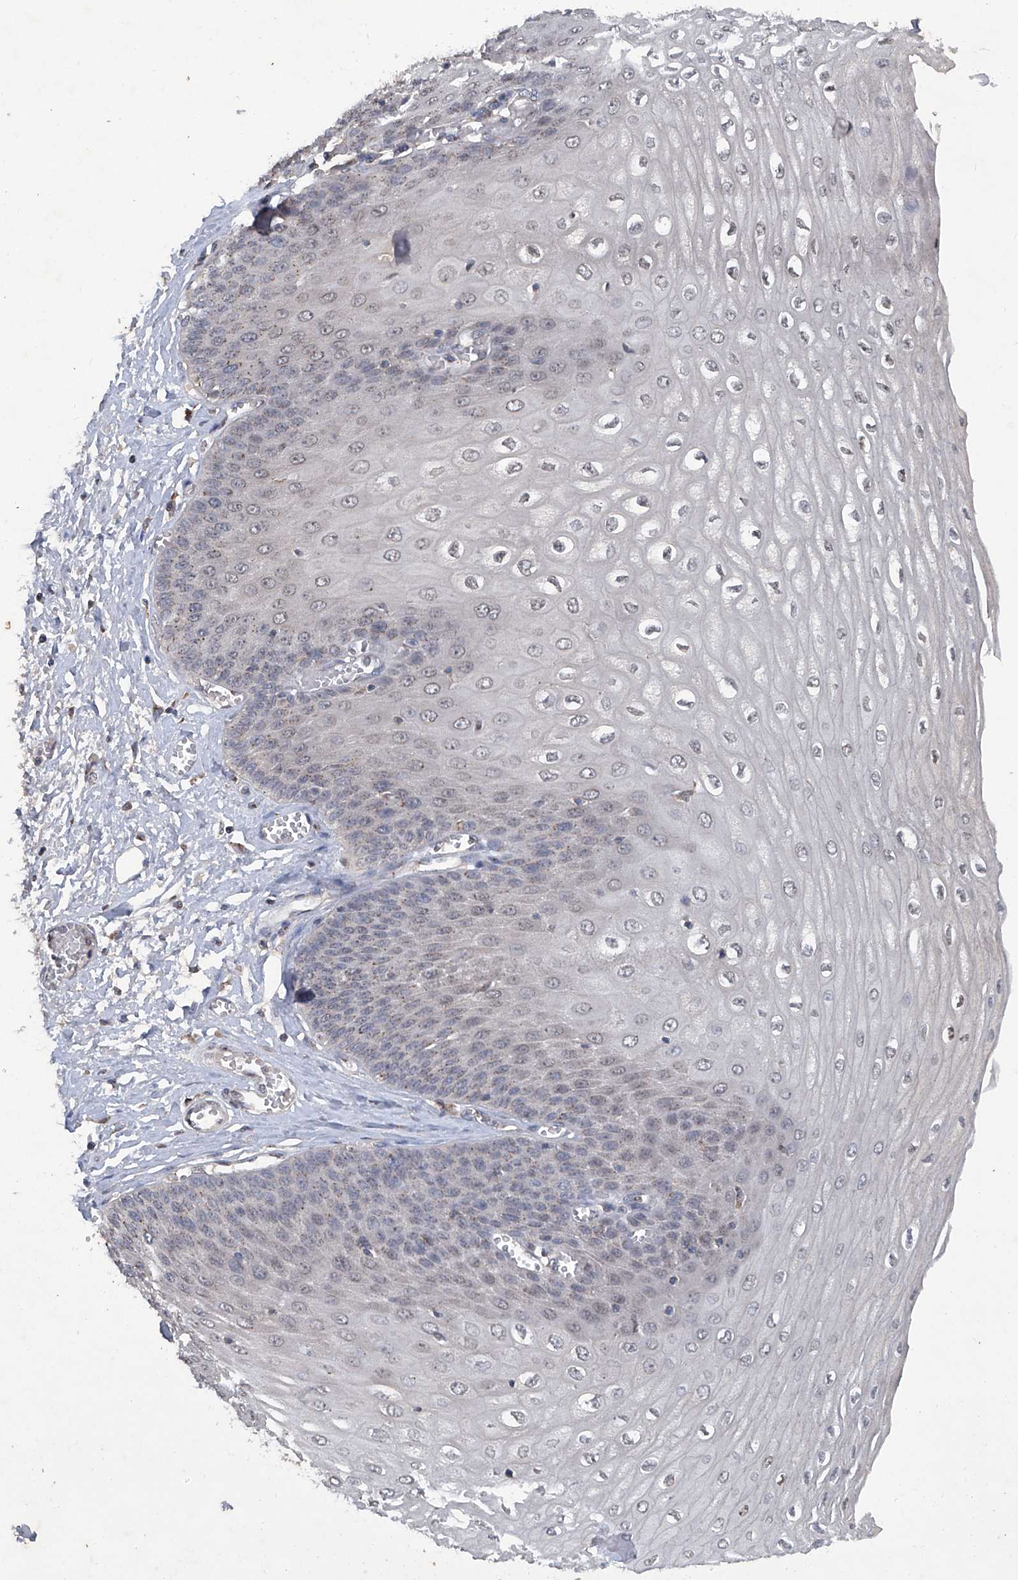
{"staining": {"intensity": "negative", "quantity": "none", "location": "none"}, "tissue": "esophagus", "cell_type": "Squamous epithelial cells", "image_type": "normal", "snomed": [{"axis": "morphology", "description": "Normal tissue, NOS"}, {"axis": "topography", "description": "Esophagus"}], "caption": "This is an immunohistochemistry (IHC) micrograph of normal esophagus. There is no staining in squamous epithelial cells.", "gene": "PCSK5", "patient": {"sex": "male", "age": 60}}